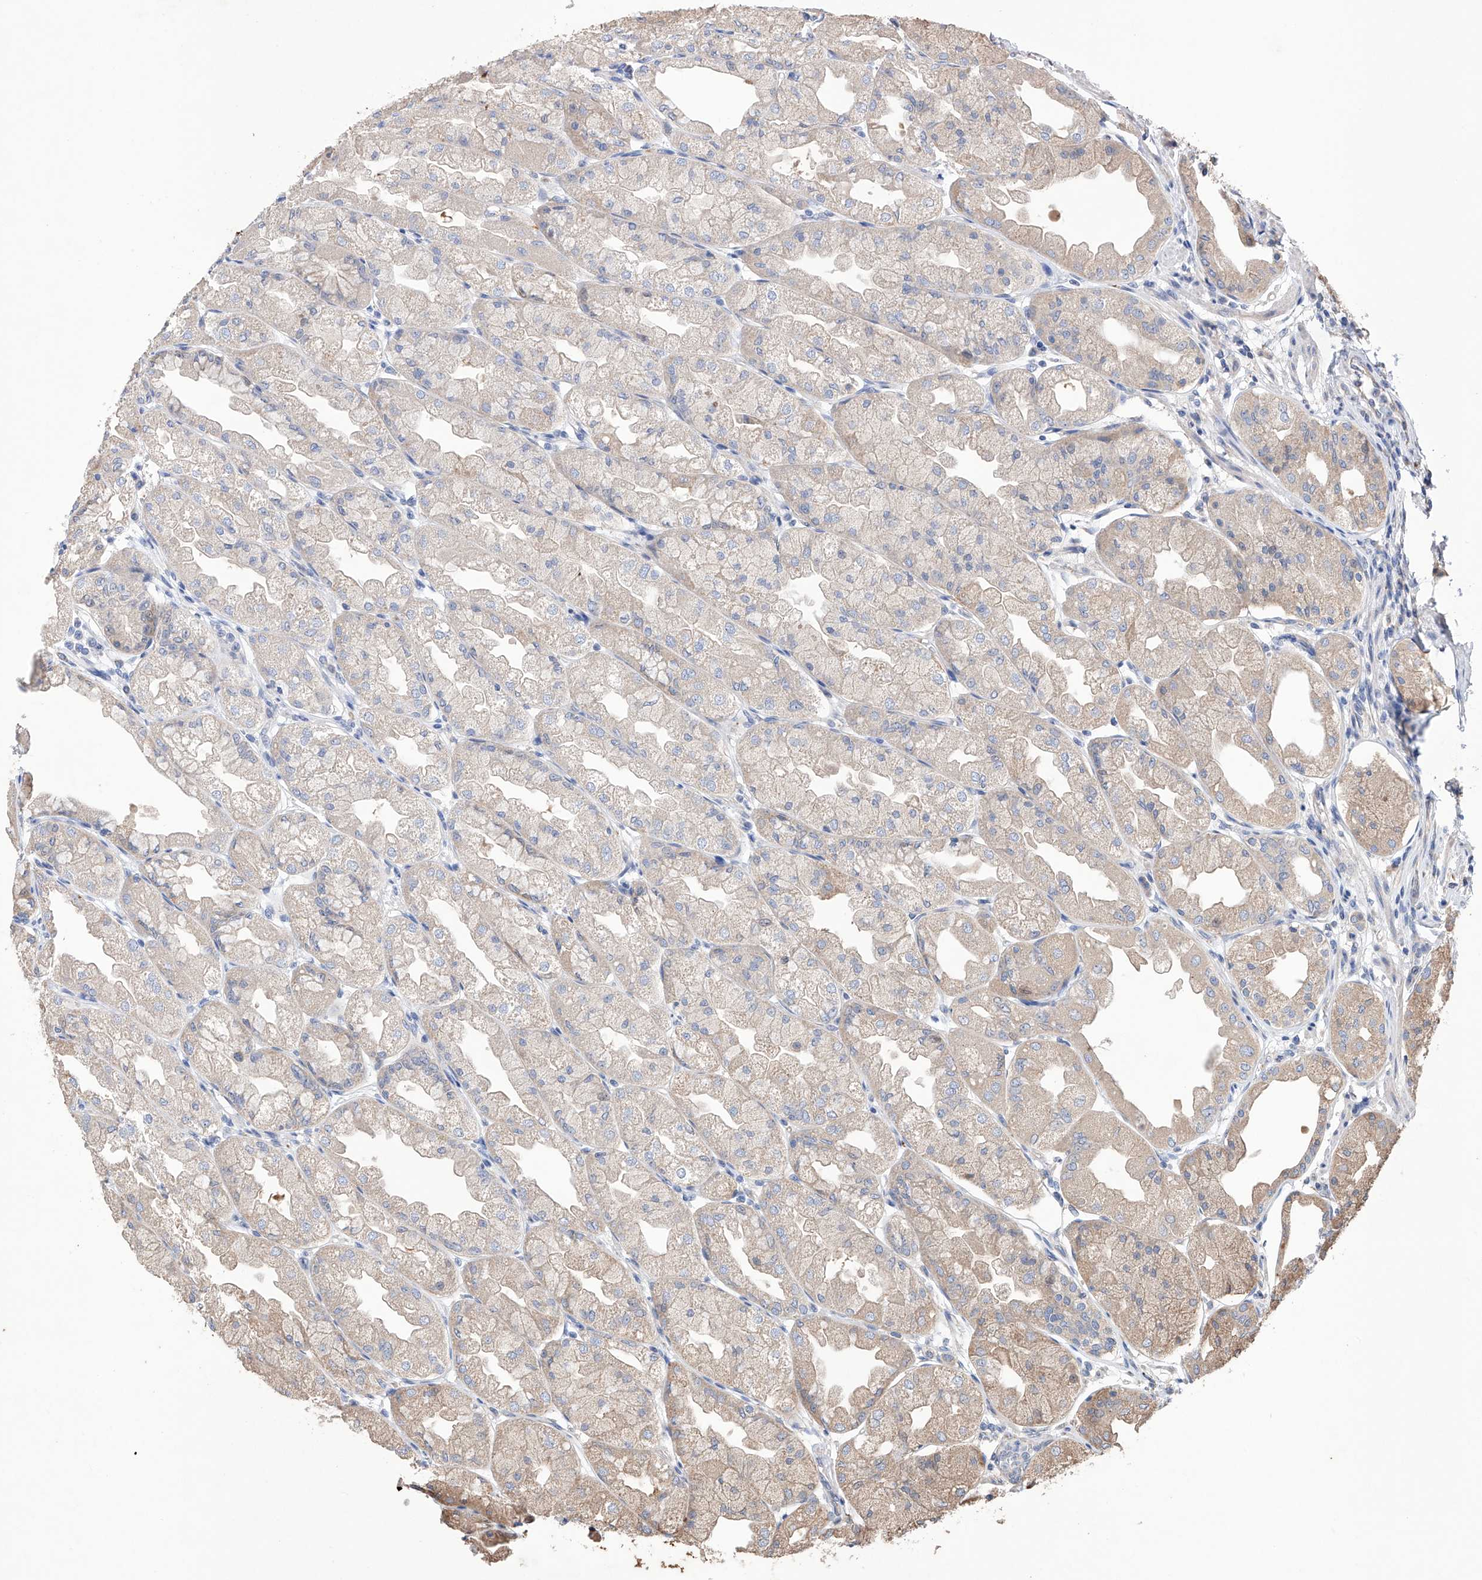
{"staining": {"intensity": "weak", "quantity": "<25%", "location": "cytoplasmic/membranous"}, "tissue": "stomach", "cell_type": "Glandular cells", "image_type": "normal", "snomed": [{"axis": "morphology", "description": "Normal tissue, NOS"}, {"axis": "topography", "description": "Stomach, upper"}], "caption": "The immunohistochemistry micrograph has no significant staining in glandular cells of stomach.", "gene": "AFG1L", "patient": {"sex": "male", "age": 47}}